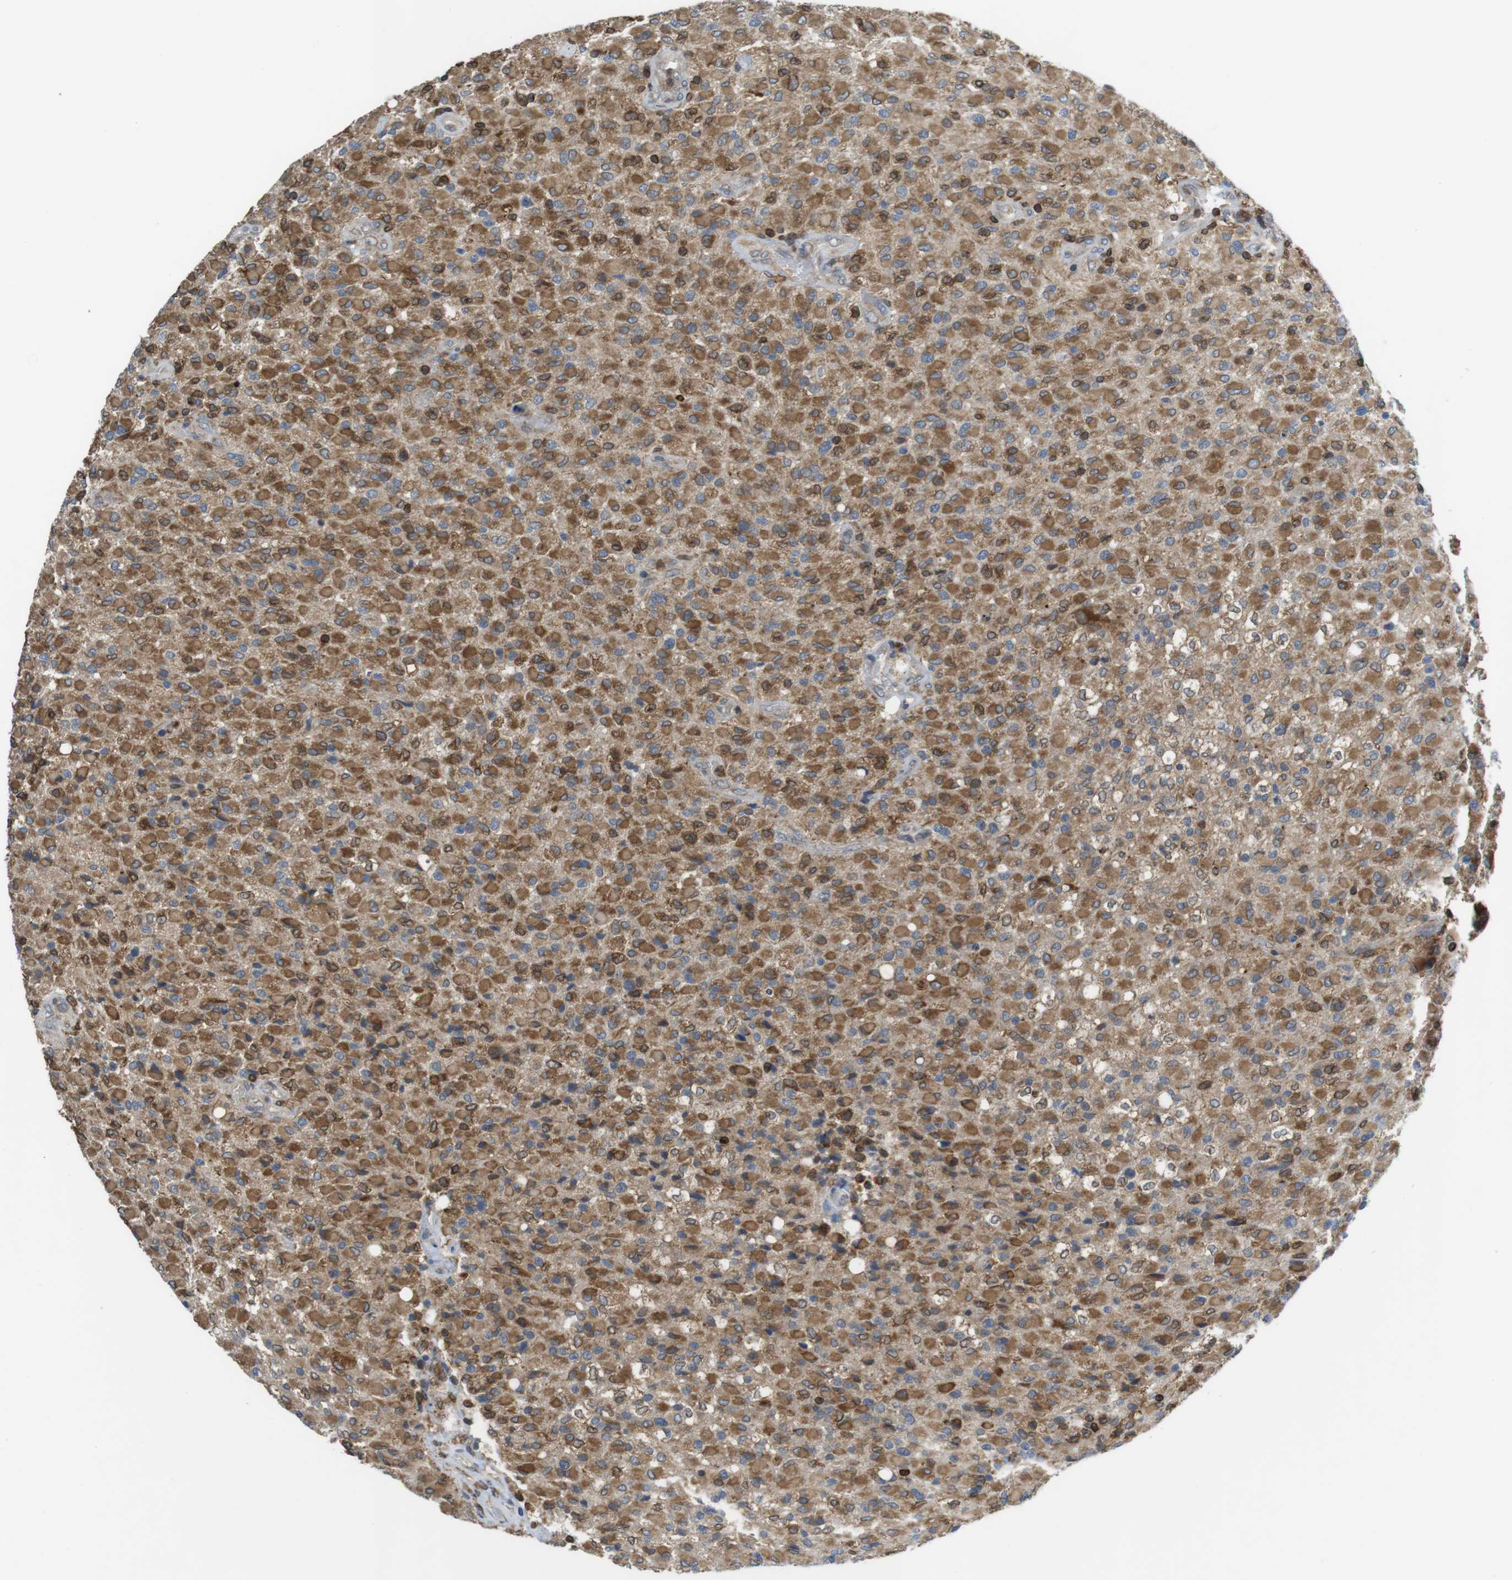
{"staining": {"intensity": "strong", "quantity": ">75%", "location": "cytoplasmic/membranous"}, "tissue": "glioma", "cell_type": "Tumor cells", "image_type": "cancer", "snomed": [{"axis": "morphology", "description": "Glioma, malignant, High grade"}, {"axis": "topography", "description": "Brain"}], "caption": "Tumor cells show strong cytoplasmic/membranous expression in approximately >75% of cells in glioma.", "gene": "ARL6IP5", "patient": {"sex": "male", "age": 71}}